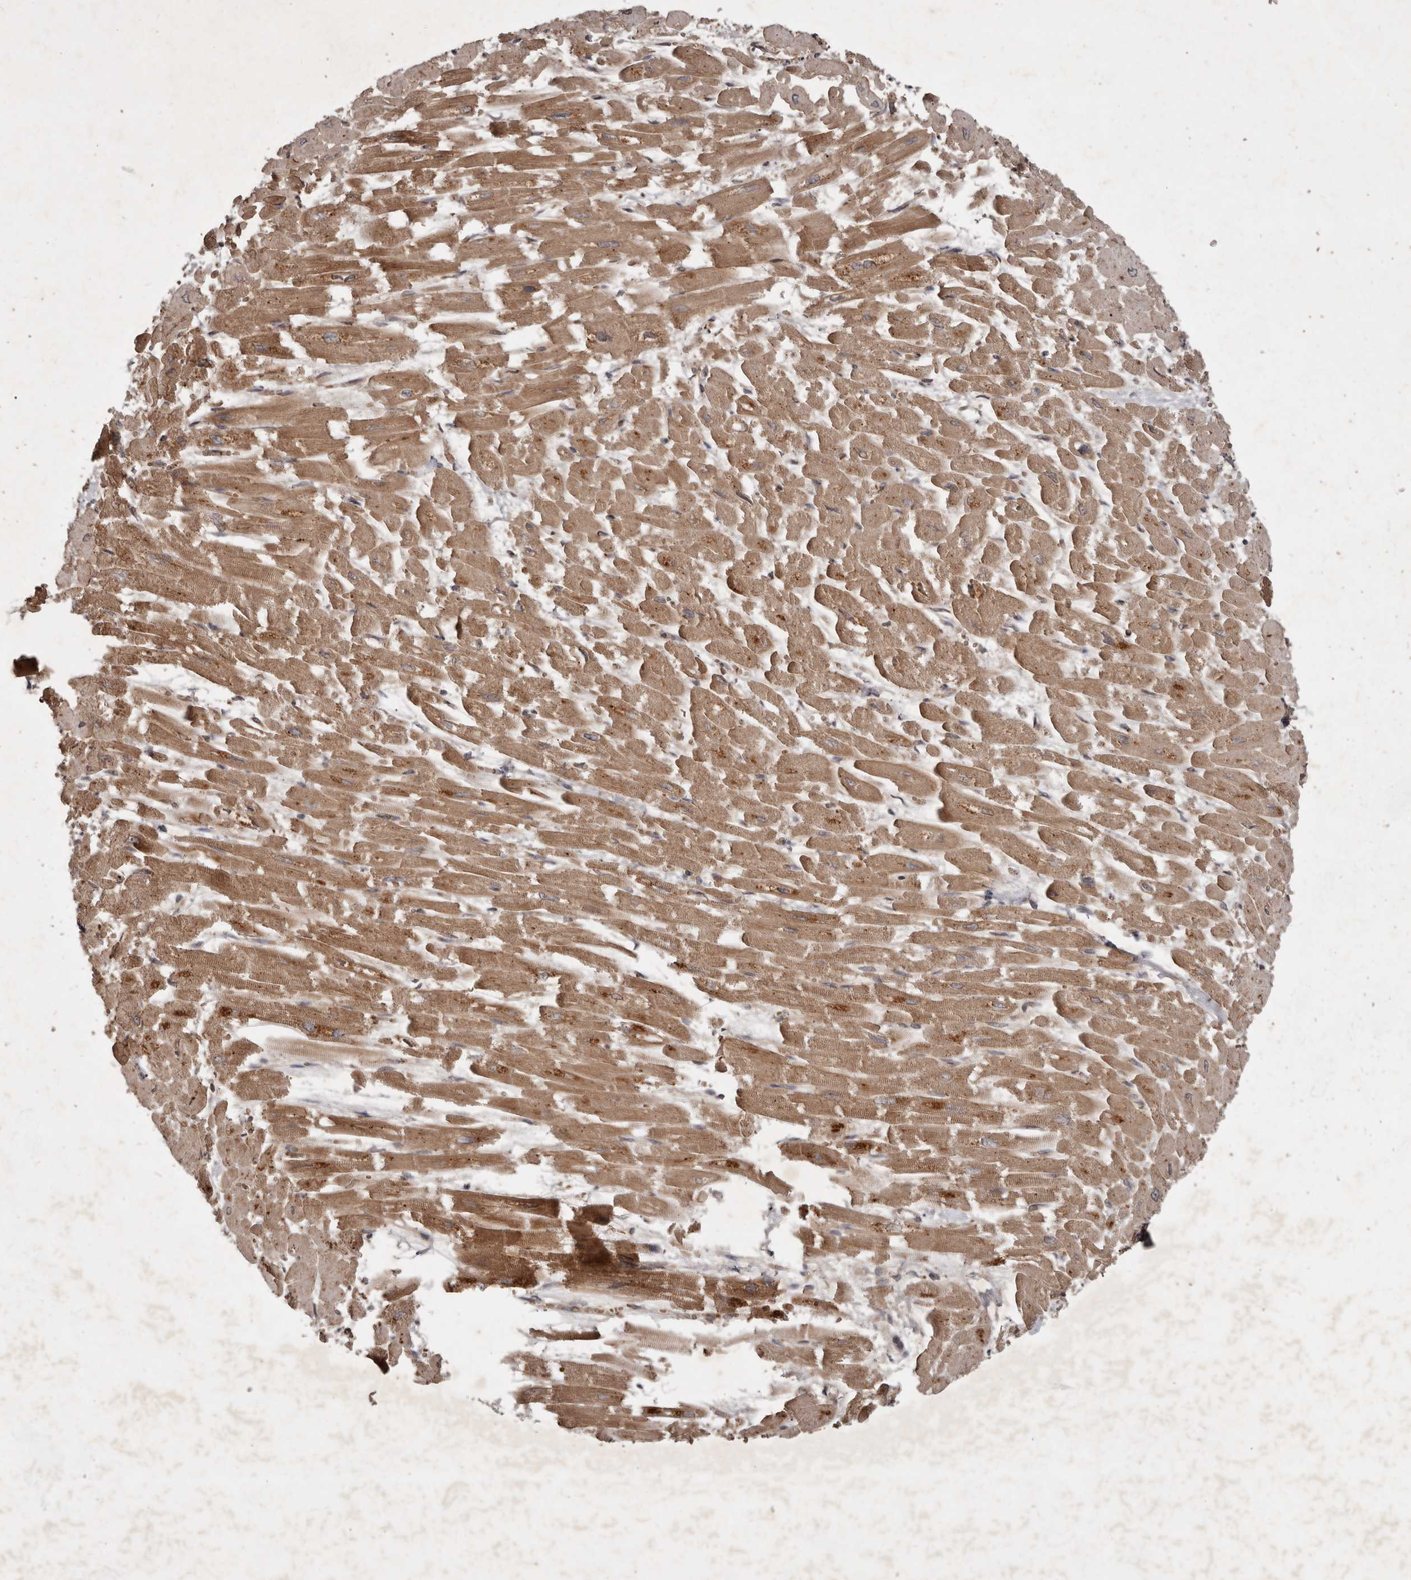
{"staining": {"intensity": "moderate", "quantity": ">75%", "location": "cytoplasmic/membranous"}, "tissue": "heart muscle", "cell_type": "Cardiomyocytes", "image_type": "normal", "snomed": [{"axis": "morphology", "description": "Normal tissue, NOS"}, {"axis": "topography", "description": "Heart"}], "caption": "Approximately >75% of cardiomyocytes in unremarkable heart muscle demonstrate moderate cytoplasmic/membranous protein positivity as visualized by brown immunohistochemical staining.", "gene": "STK36", "patient": {"sex": "male", "age": 54}}